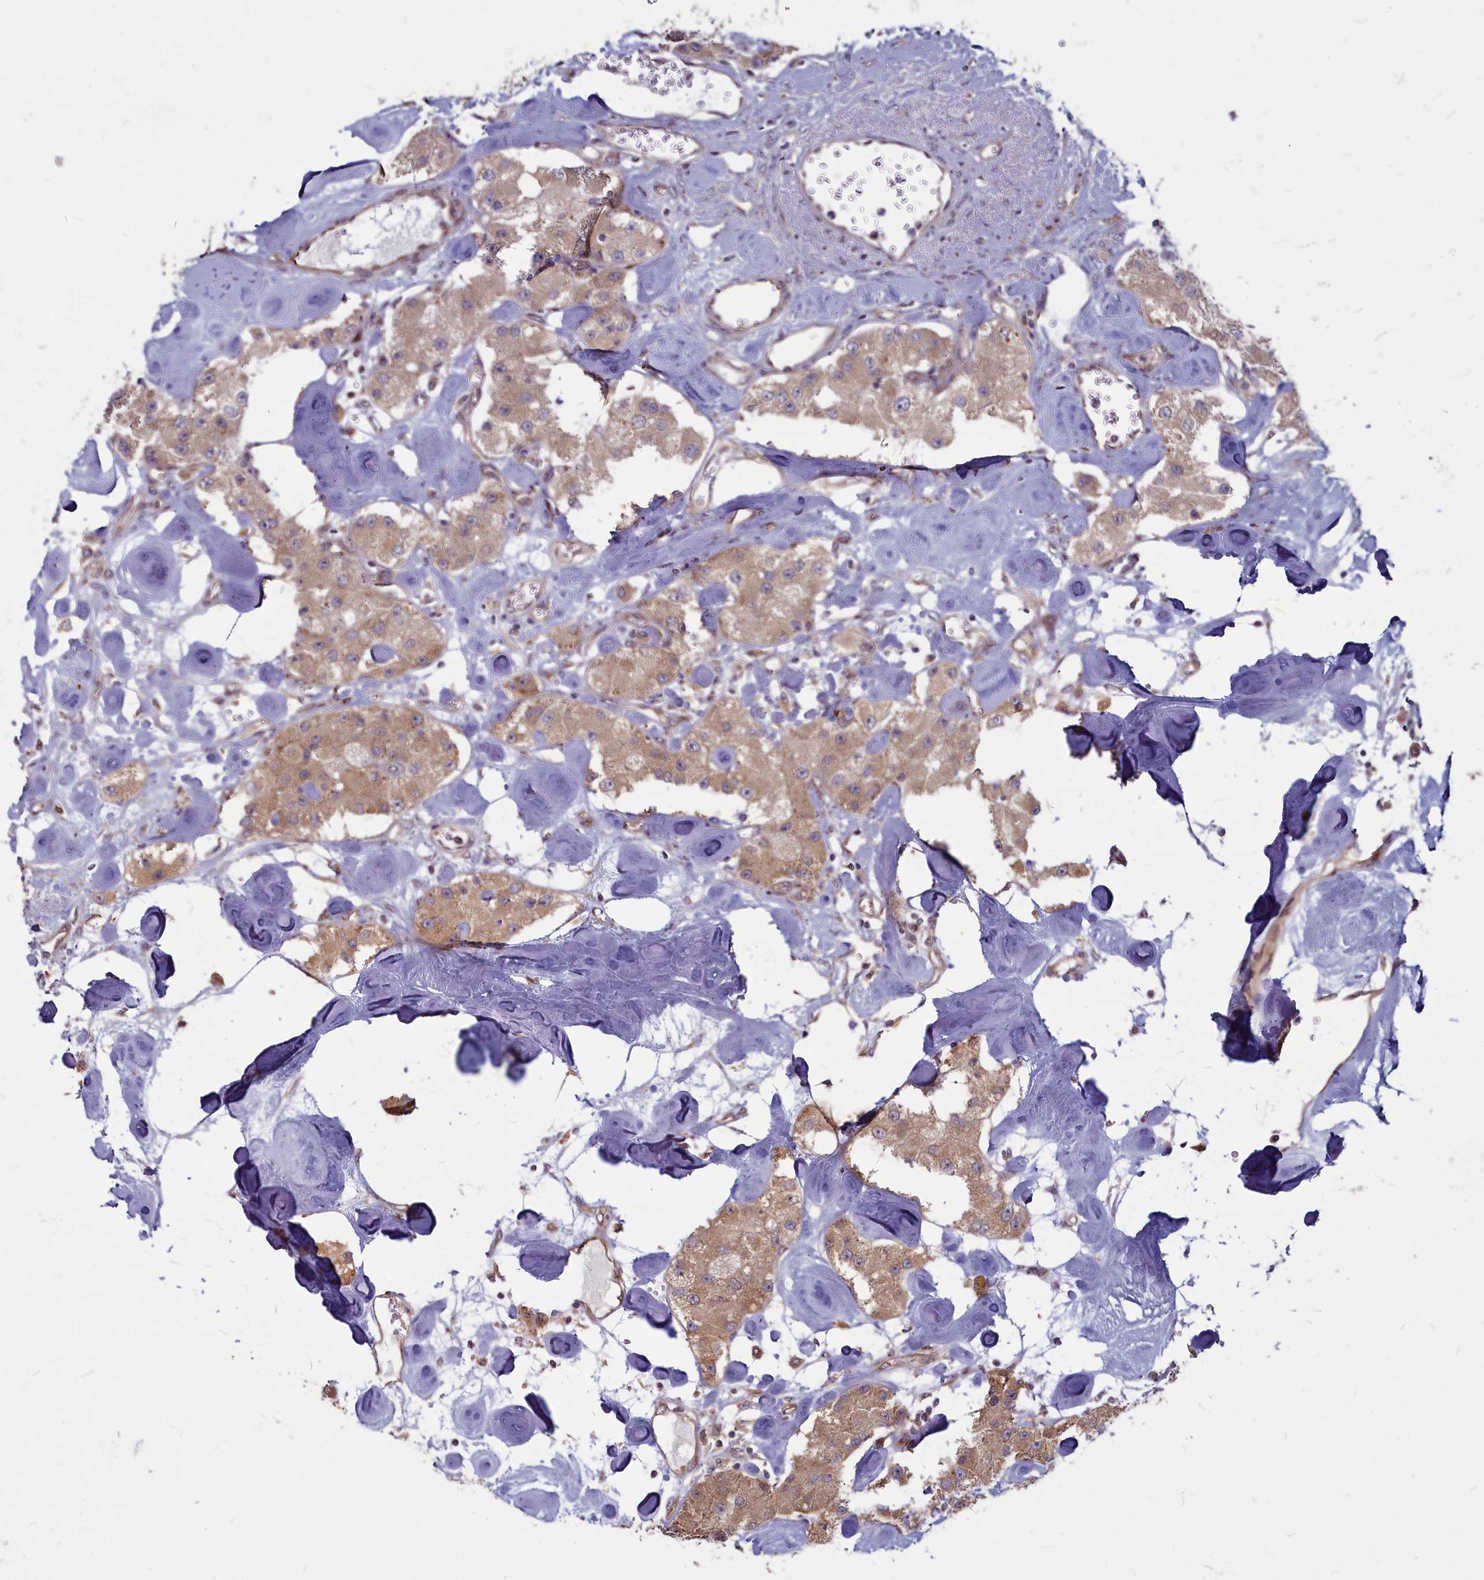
{"staining": {"intensity": "moderate", "quantity": ">75%", "location": "cytoplasmic/membranous"}, "tissue": "carcinoid", "cell_type": "Tumor cells", "image_type": "cancer", "snomed": [{"axis": "morphology", "description": "Carcinoid, malignant, NOS"}, {"axis": "topography", "description": "Pancreas"}], "caption": "This is a micrograph of immunohistochemistry (IHC) staining of carcinoid, which shows moderate staining in the cytoplasmic/membranous of tumor cells.", "gene": "MYCBP", "patient": {"sex": "male", "age": 41}}